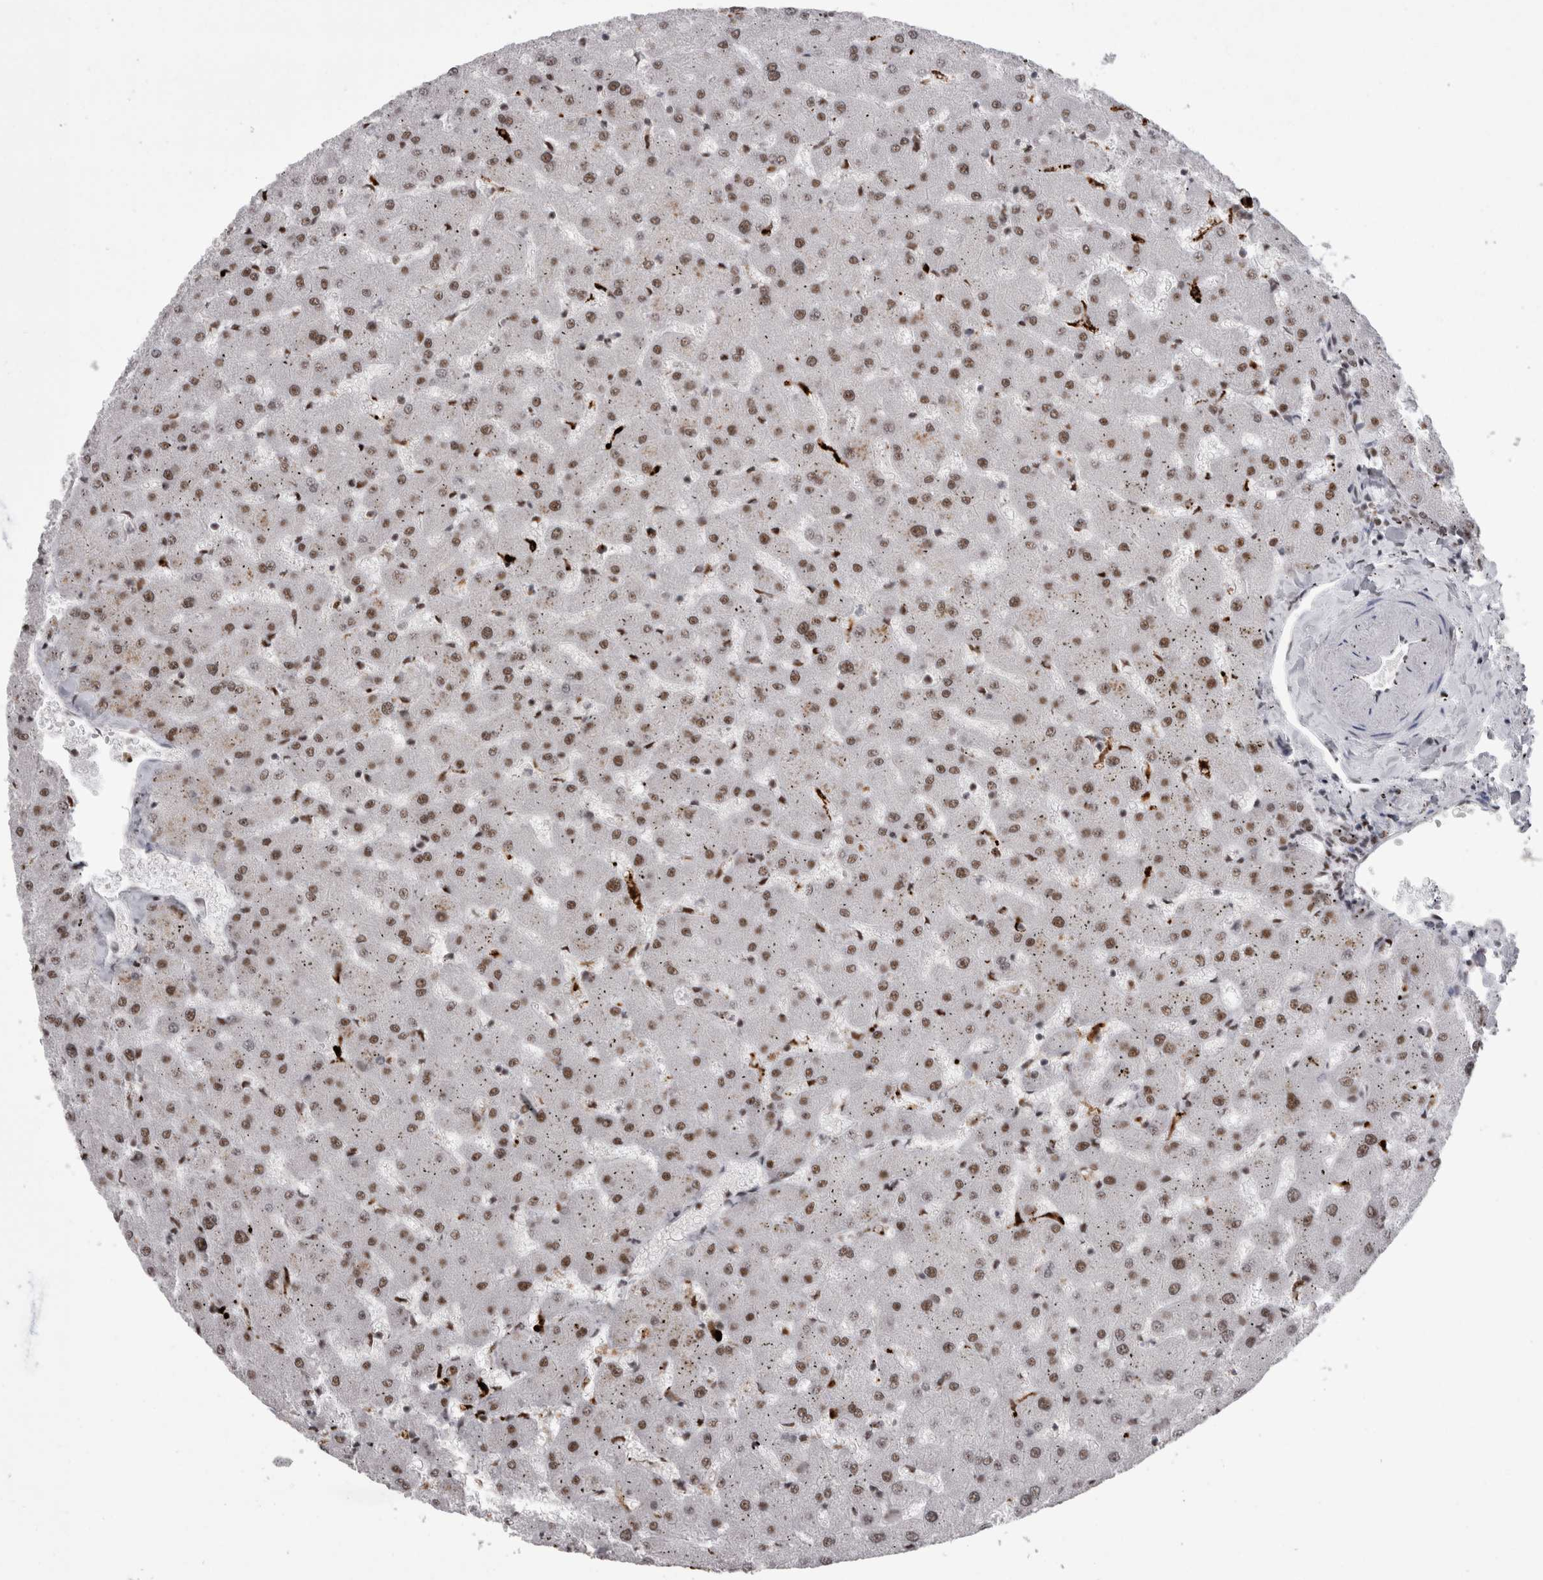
{"staining": {"intensity": "weak", "quantity": ">75%", "location": "nuclear"}, "tissue": "liver", "cell_type": "Cholangiocytes", "image_type": "normal", "snomed": [{"axis": "morphology", "description": "Normal tissue, NOS"}, {"axis": "topography", "description": "Liver"}], "caption": "DAB immunohistochemical staining of unremarkable human liver exhibits weak nuclear protein expression in approximately >75% of cholangiocytes. The protein is stained brown, and the nuclei are stained in blue (DAB IHC with brightfield microscopy, high magnification).", "gene": "SNRNP40", "patient": {"sex": "female", "age": 63}}